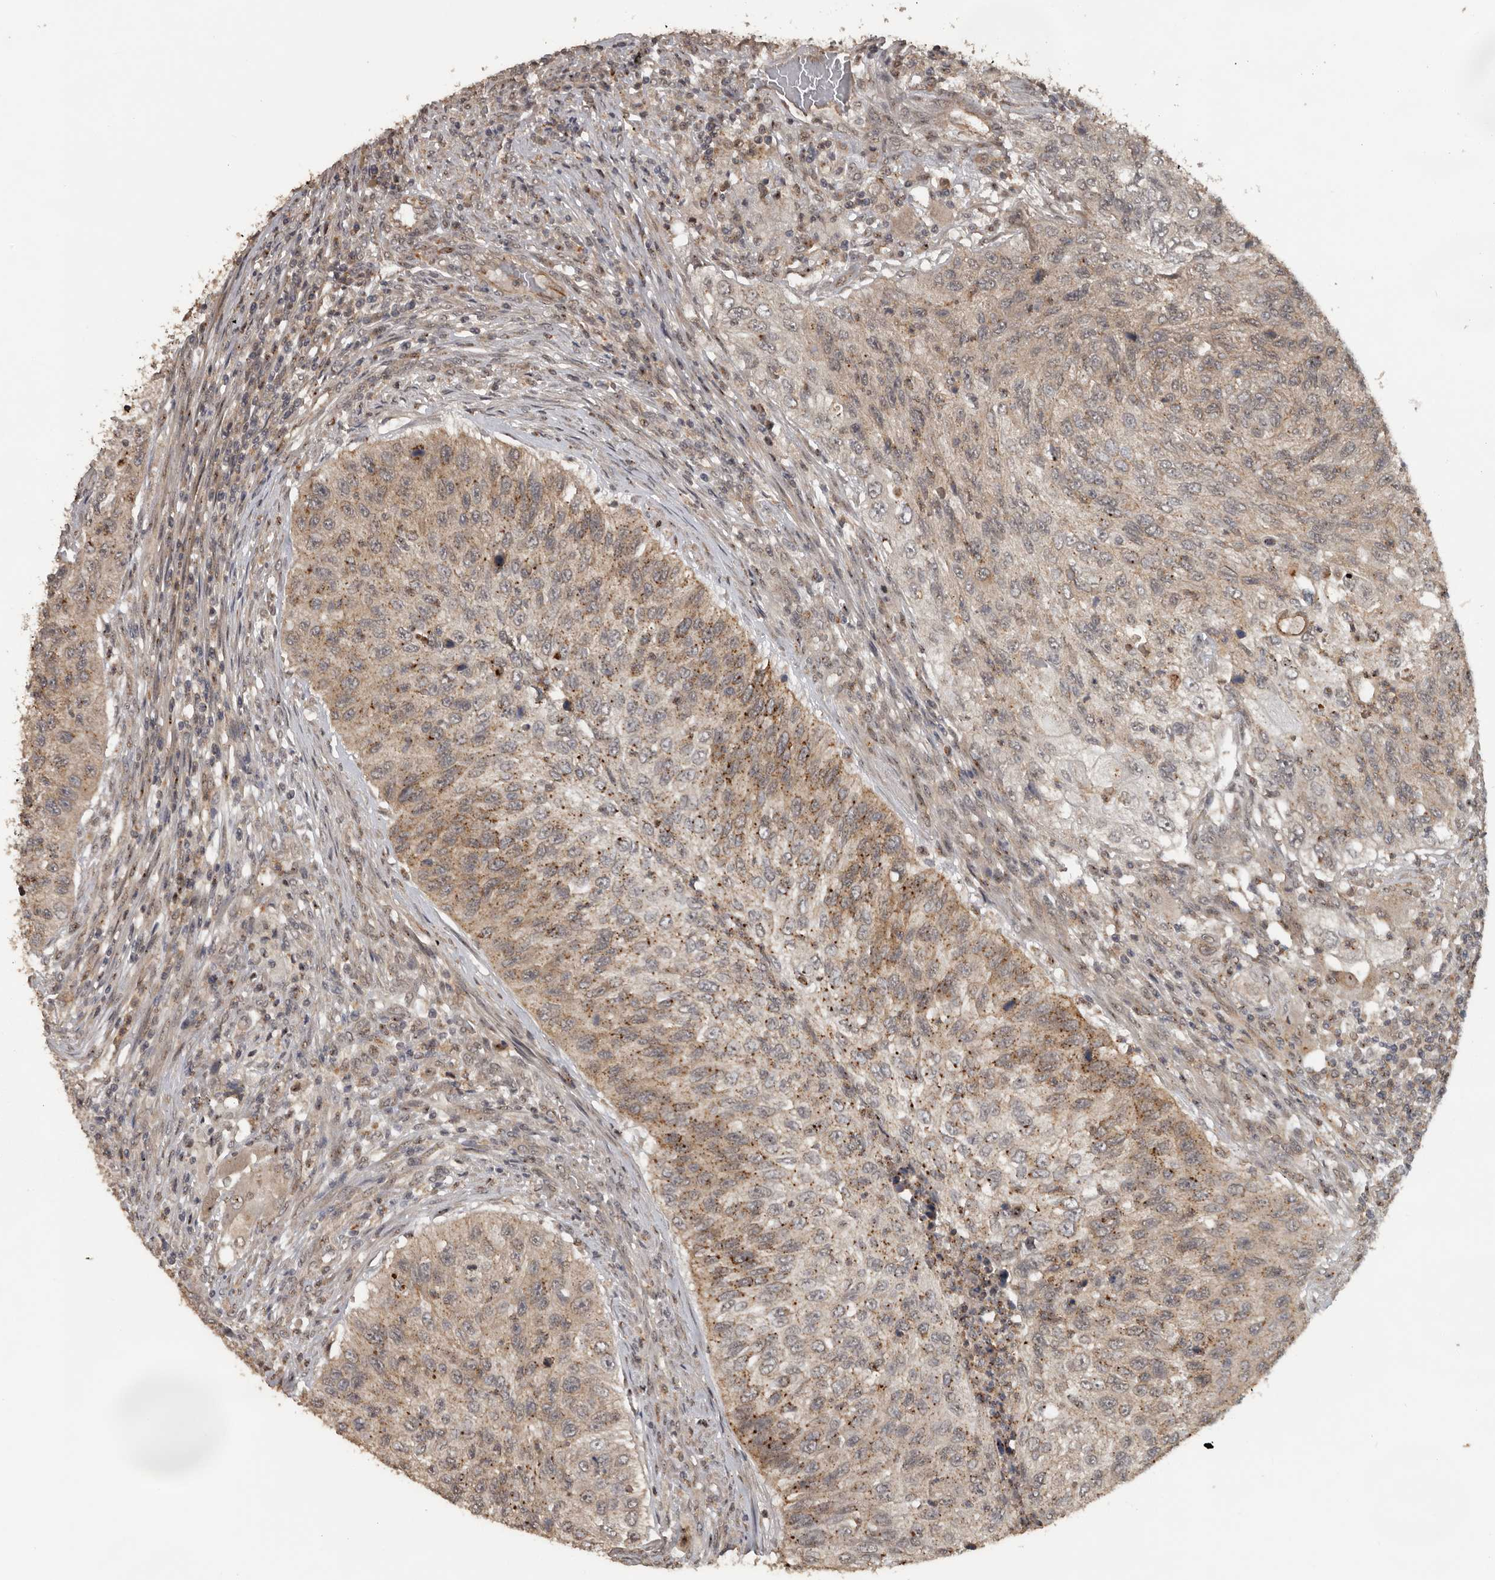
{"staining": {"intensity": "weak", "quantity": "25%-75%", "location": "cytoplasmic/membranous"}, "tissue": "urothelial cancer", "cell_type": "Tumor cells", "image_type": "cancer", "snomed": [{"axis": "morphology", "description": "Urothelial carcinoma, High grade"}, {"axis": "topography", "description": "Urinary bladder"}], "caption": "Brown immunohistochemical staining in urothelial carcinoma (high-grade) reveals weak cytoplasmic/membranous expression in approximately 25%-75% of tumor cells.", "gene": "CEP350", "patient": {"sex": "female", "age": 60}}